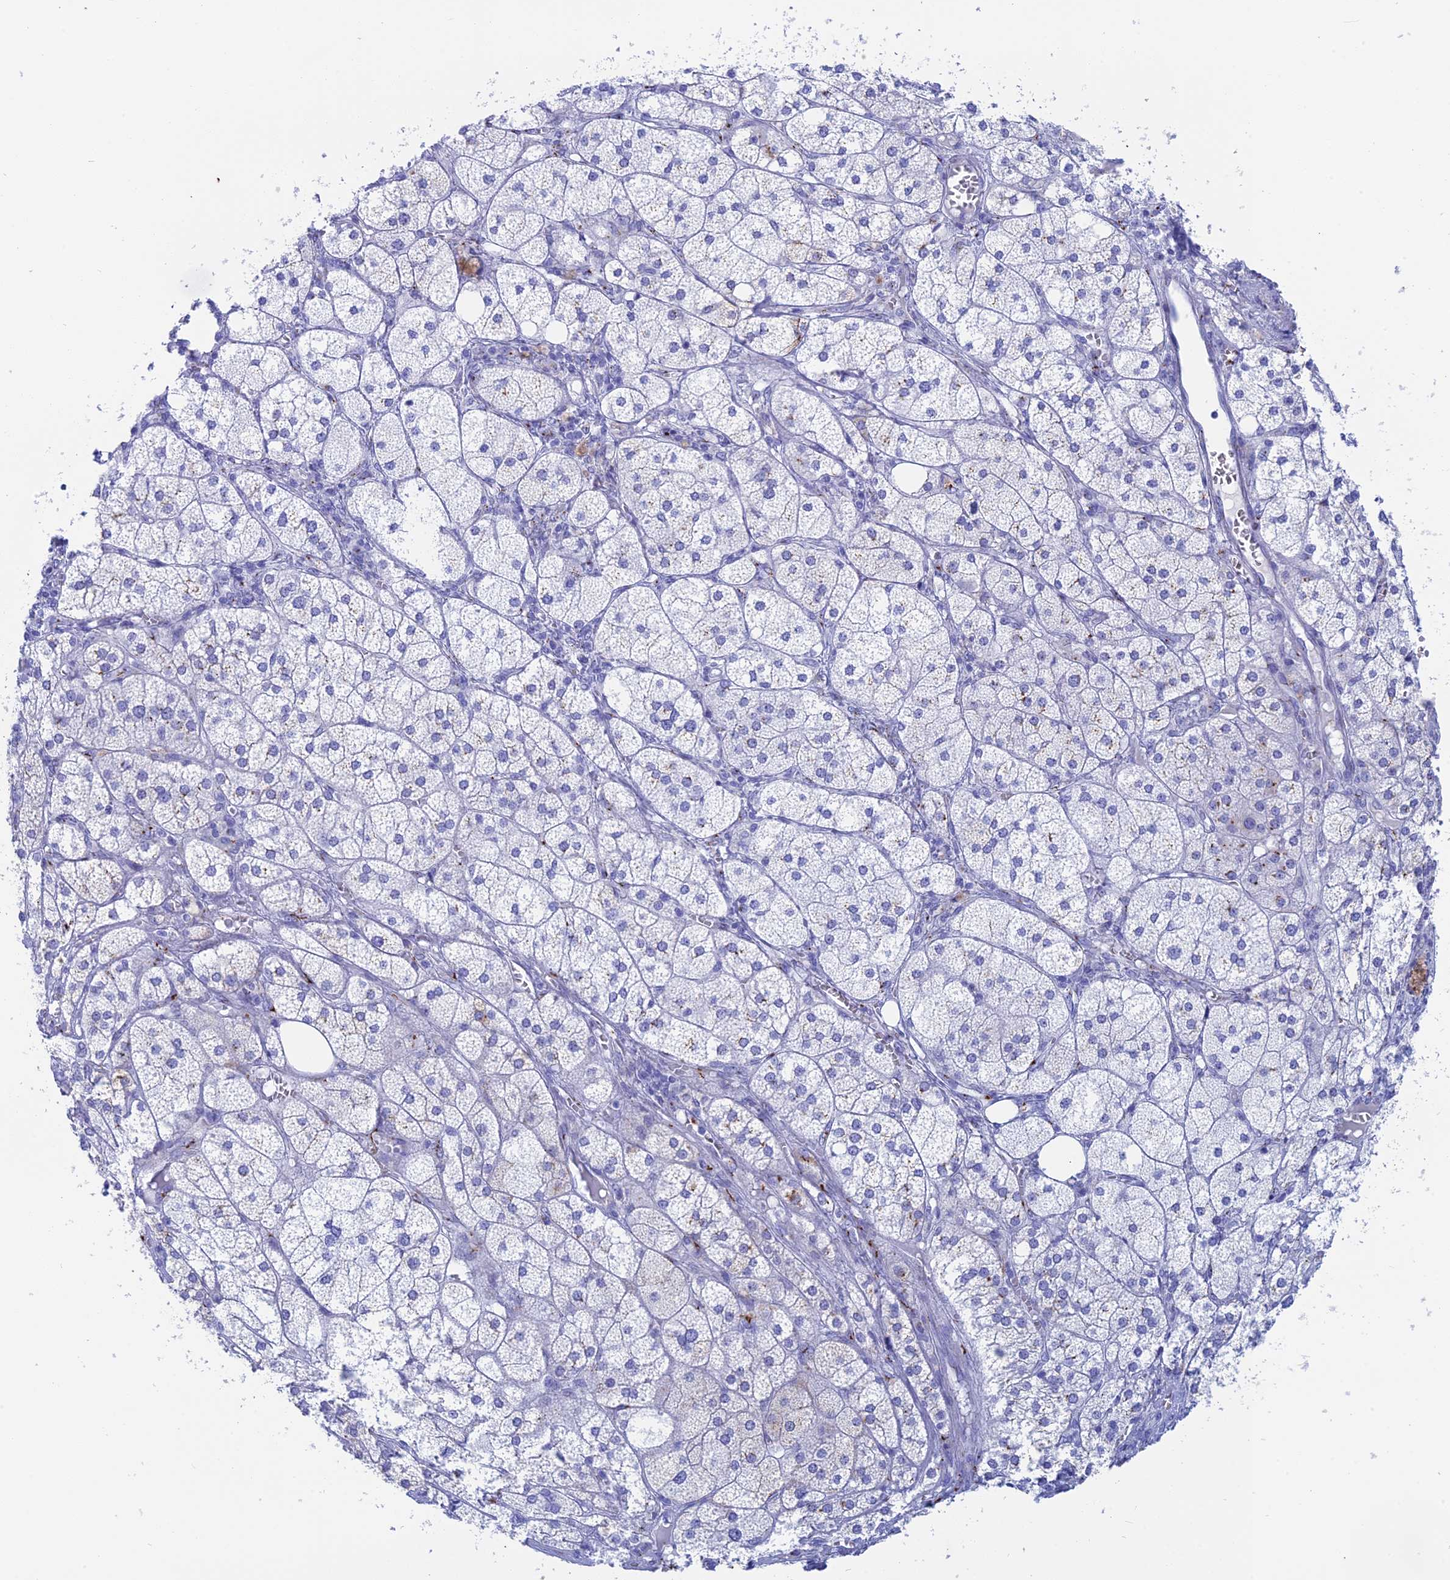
{"staining": {"intensity": "strong", "quantity": "<25%", "location": "cytoplasmic/membranous"}, "tissue": "adrenal gland", "cell_type": "Glandular cells", "image_type": "normal", "snomed": [{"axis": "morphology", "description": "Normal tissue, NOS"}, {"axis": "topography", "description": "Adrenal gland"}], "caption": "High-magnification brightfield microscopy of normal adrenal gland stained with DAB (brown) and counterstained with hematoxylin (blue). glandular cells exhibit strong cytoplasmic/membranous expression is seen in about<25% of cells. (Brightfield microscopy of DAB IHC at high magnification).", "gene": "ERICH4", "patient": {"sex": "female", "age": 61}}